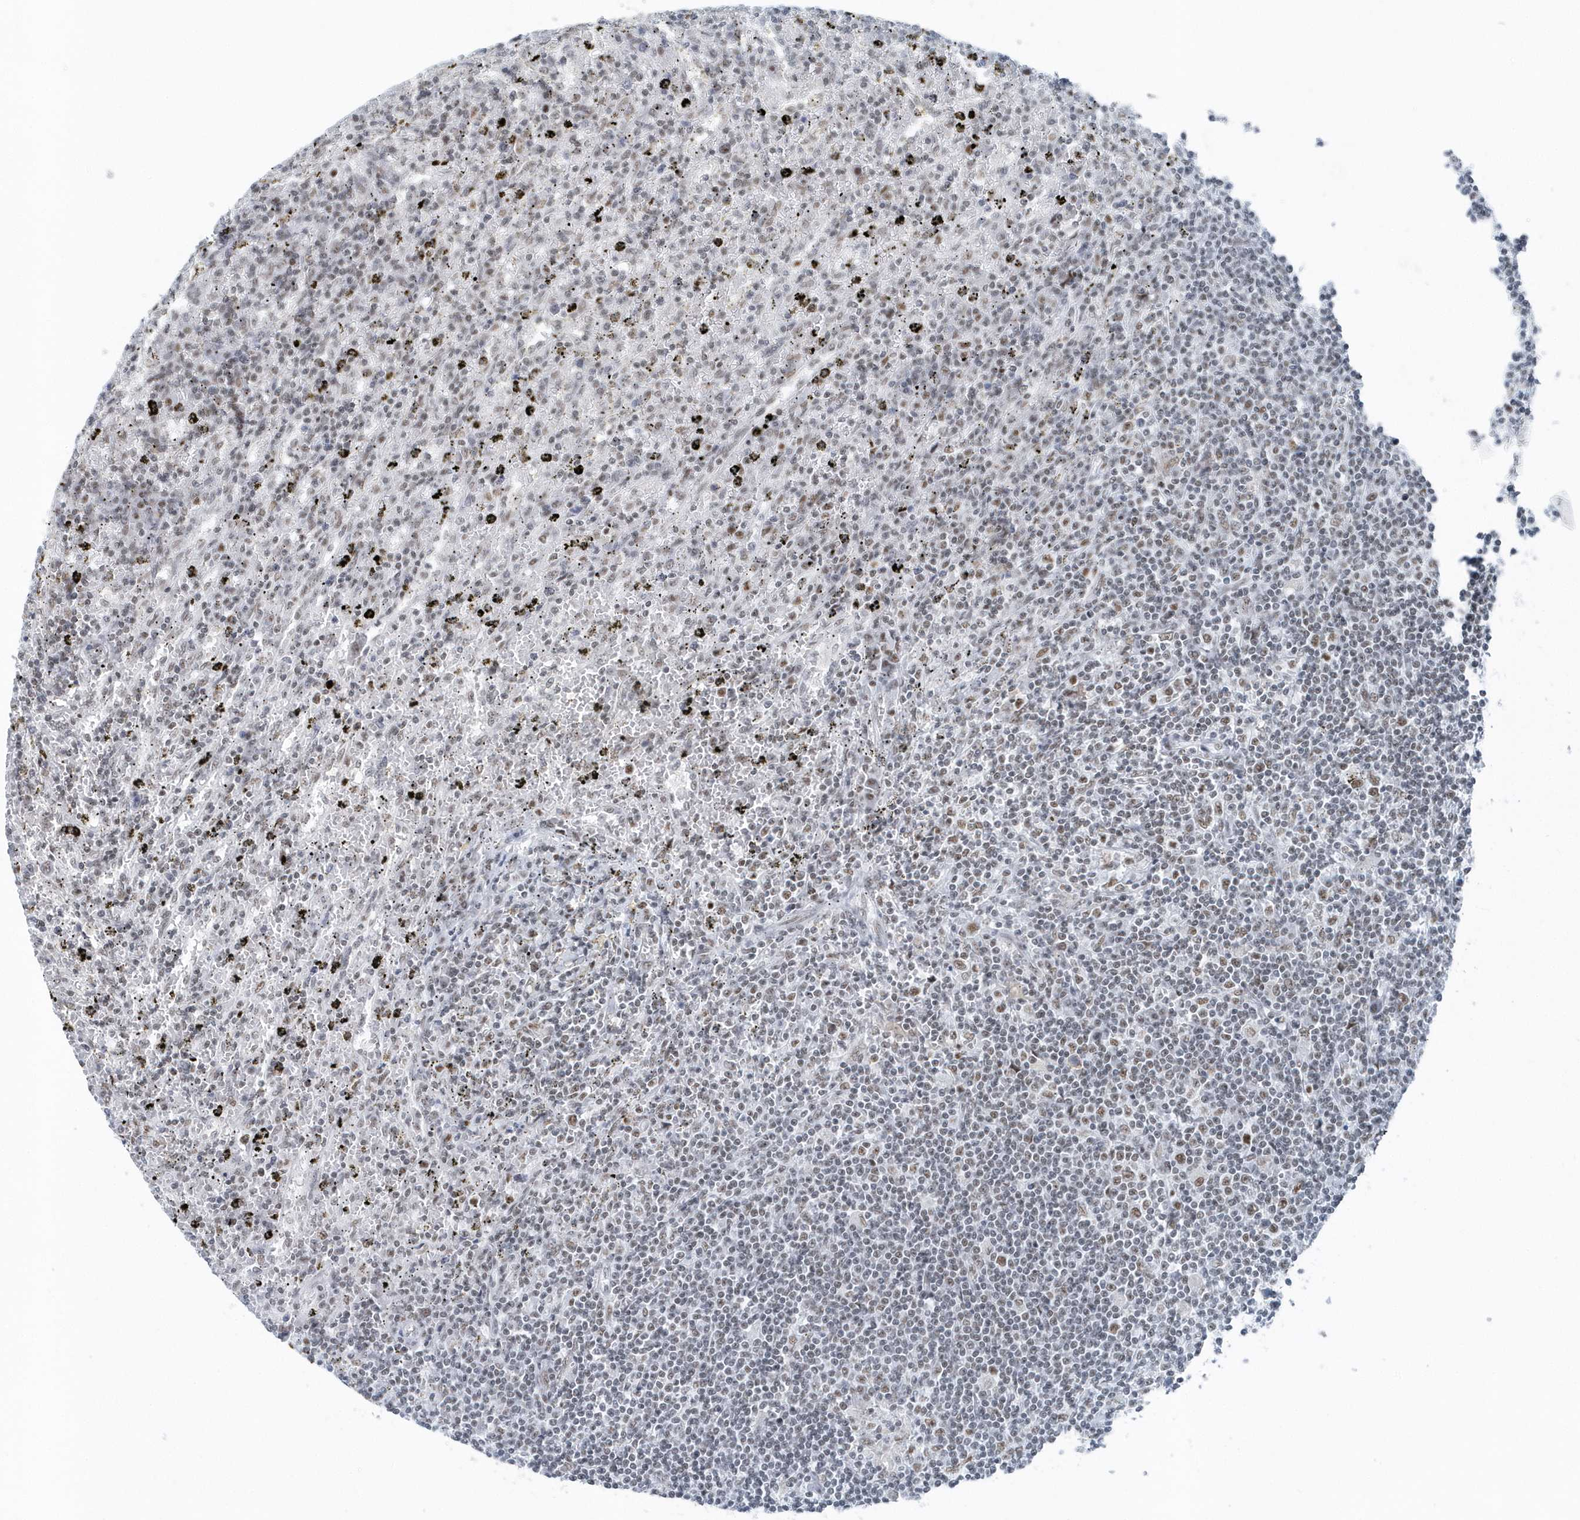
{"staining": {"intensity": "moderate", "quantity": "<25%", "location": "nuclear"}, "tissue": "lymphoma", "cell_type": "Tumor cells", "image_type": "cancer", "snomed": [{"axis": "morphology", "description": "Malignant lymphoma, non-Hodgkin's type, Low grade"}, {"axis": "topography", "description": "Spleen"}], "caption": "Tumor cells exhibit low levels of moderate nuclear positivity in approximately <25% of cells in low-grade malignant lymphoma, non-Hodgkin's type.", "gene": "FIP1L1", "patient": {"sex": "male", "age": 76}}